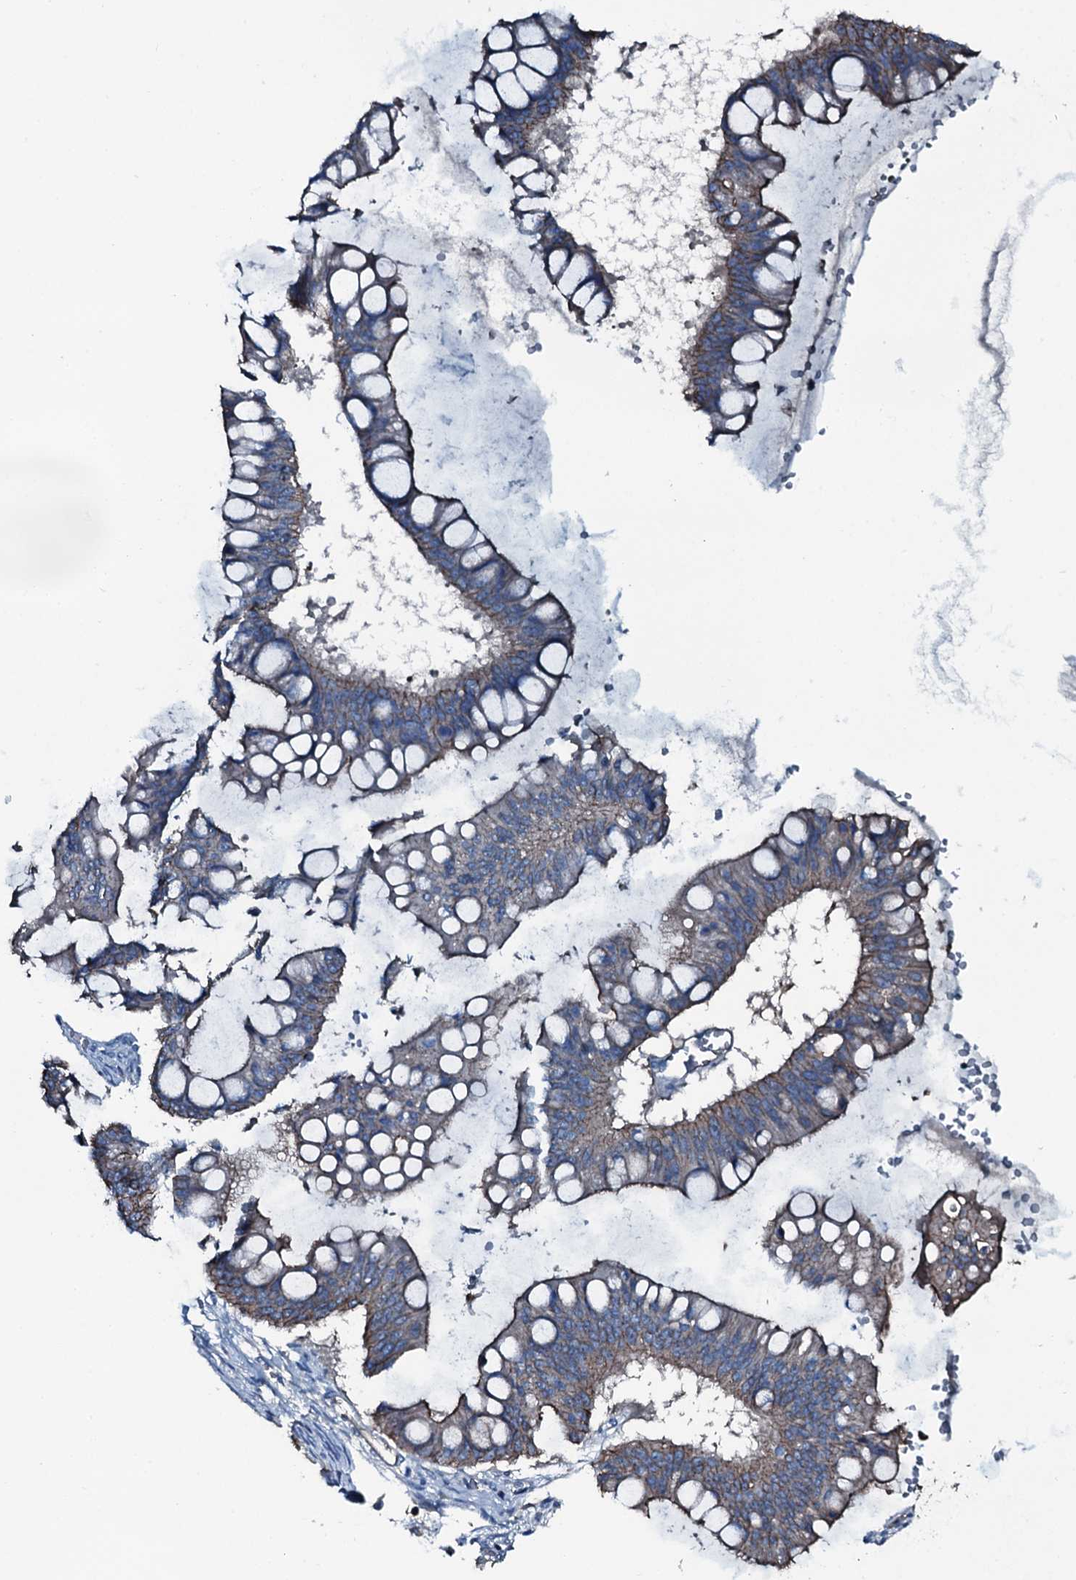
{"staining": {"intensity": "moderate", "quantity": "25%-75%", "location": "cytoplasmic/membranous"}, "tissue": "ovarian cancer", "cell_type": "Tumor cells", "image_type": "cancer", "snomed": [{"axis": "morphology", "description": "Cystadenocarcinoma, mucinous, NOS"}, {"axis": "topography", "description": "Ovary"}], "caption": "This is a photomicrograph of immunohistochemistry staining of mucinous cystadenocarcinoma (ovarian), which shows moderate expression in the cytoplasmic/membranous of tumor cells.", "gene": "SLC25A38", "patient": {"sex": "female", "age": 73}}